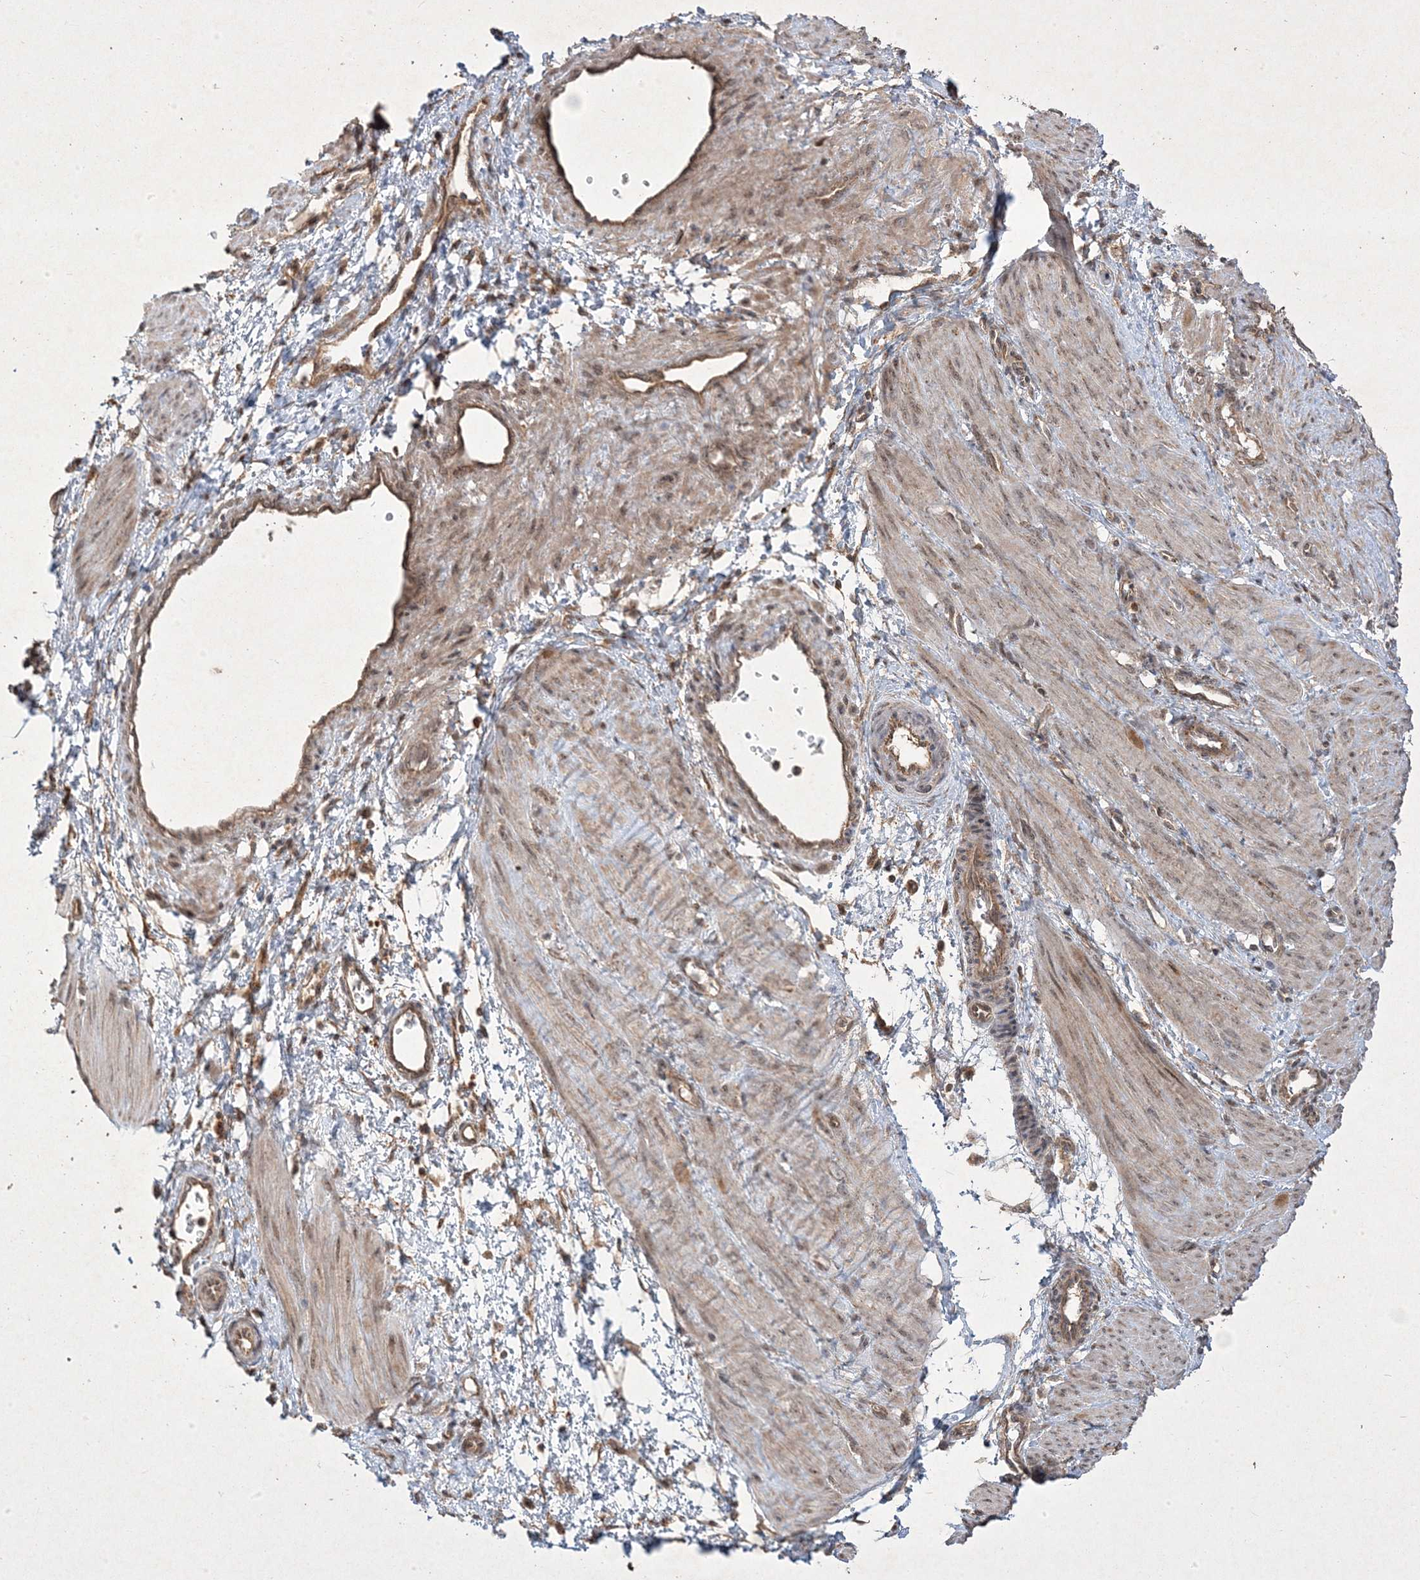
{"staining": {"intensity": "moderate", "quantity": ">75%", "location": "cytoplasmic/membranous,nuclear"}, "tissue": "smooth muscle", "cell_type": "Smooth muscle cells", "image_type": "normal", "snomed": [{"axis": "morphology", "description": "Normal tissue, NOS"}, {"axis": "topography", "description": "Endometrium"}], "caption": "Smooth muscle stained with IHC exhibits moderate cytoplasmic/membranous,nuclear positivity in approximately >75% of smooth muscle cells. The staining was performed using DAB (3,3'-diaminobenzidine) to visualize the protein expression in brown, while the nuclei were stained in blue with hematoxylin (Magnification: 20x).", "gene": "PLEKHM2", "patient": {"sex": "female", "age": 33}}